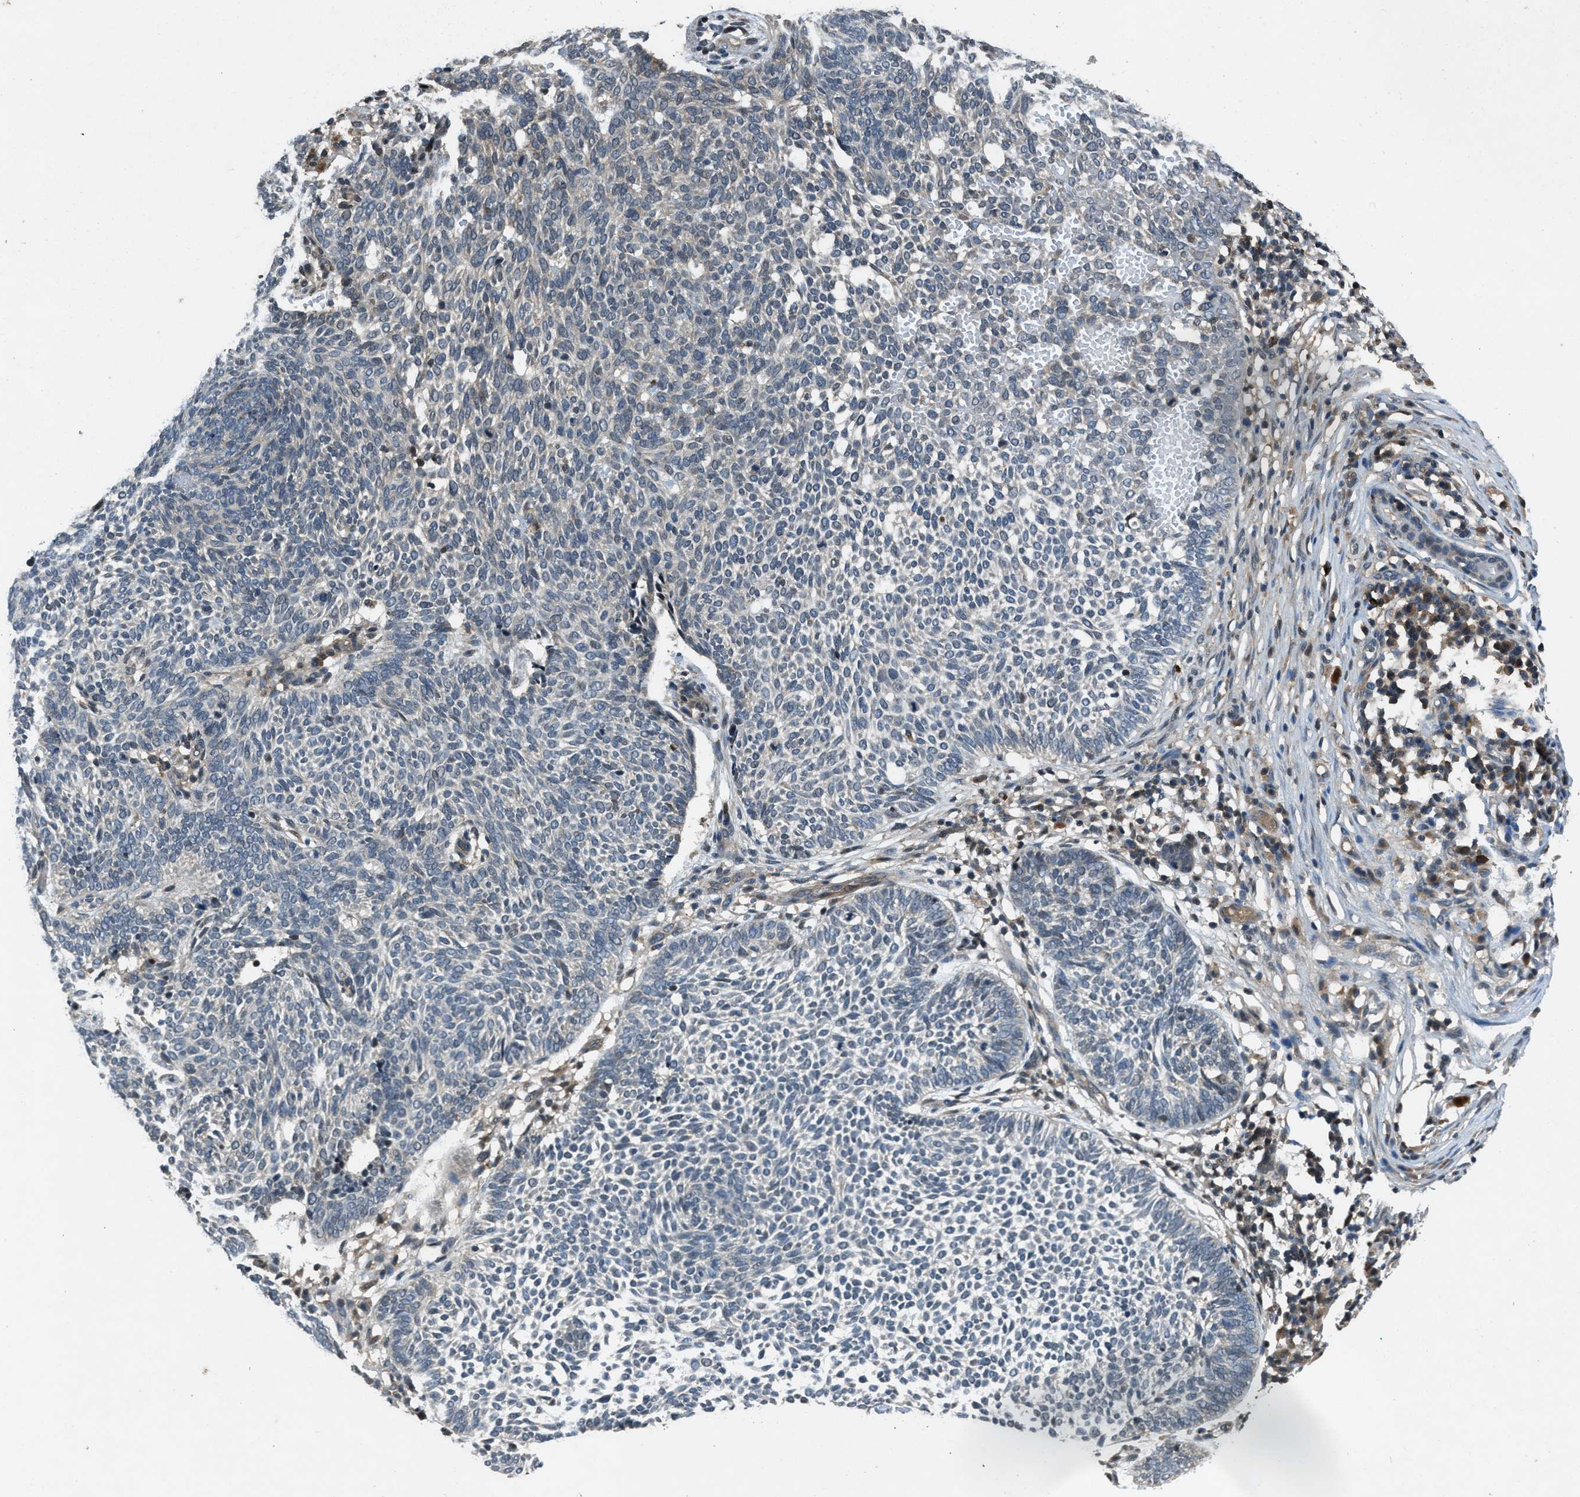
{"staining": {"intensity": "negative", "quantity": "none", "location": "none"}, "tissue": "skin cancer", "cell_type": "Tumor cells", "image_type": "cancer", "snomed": [{"axis": "morphology", "description": "Normal tissue, NOS"}, {"axis": "morphology", "description": "Basal cell carcinoma"}, {"axis": "topography", "description": "Skin"}], "caption": "High magnification brightfield microscopy of skin basal cell carcinoma stained with DAB (brown) and counterstained with hematoxylin (blue): tumor cells show no significant expression.", "gene": "DUSP6", "patient": {"sex": "male", "age": 87}}